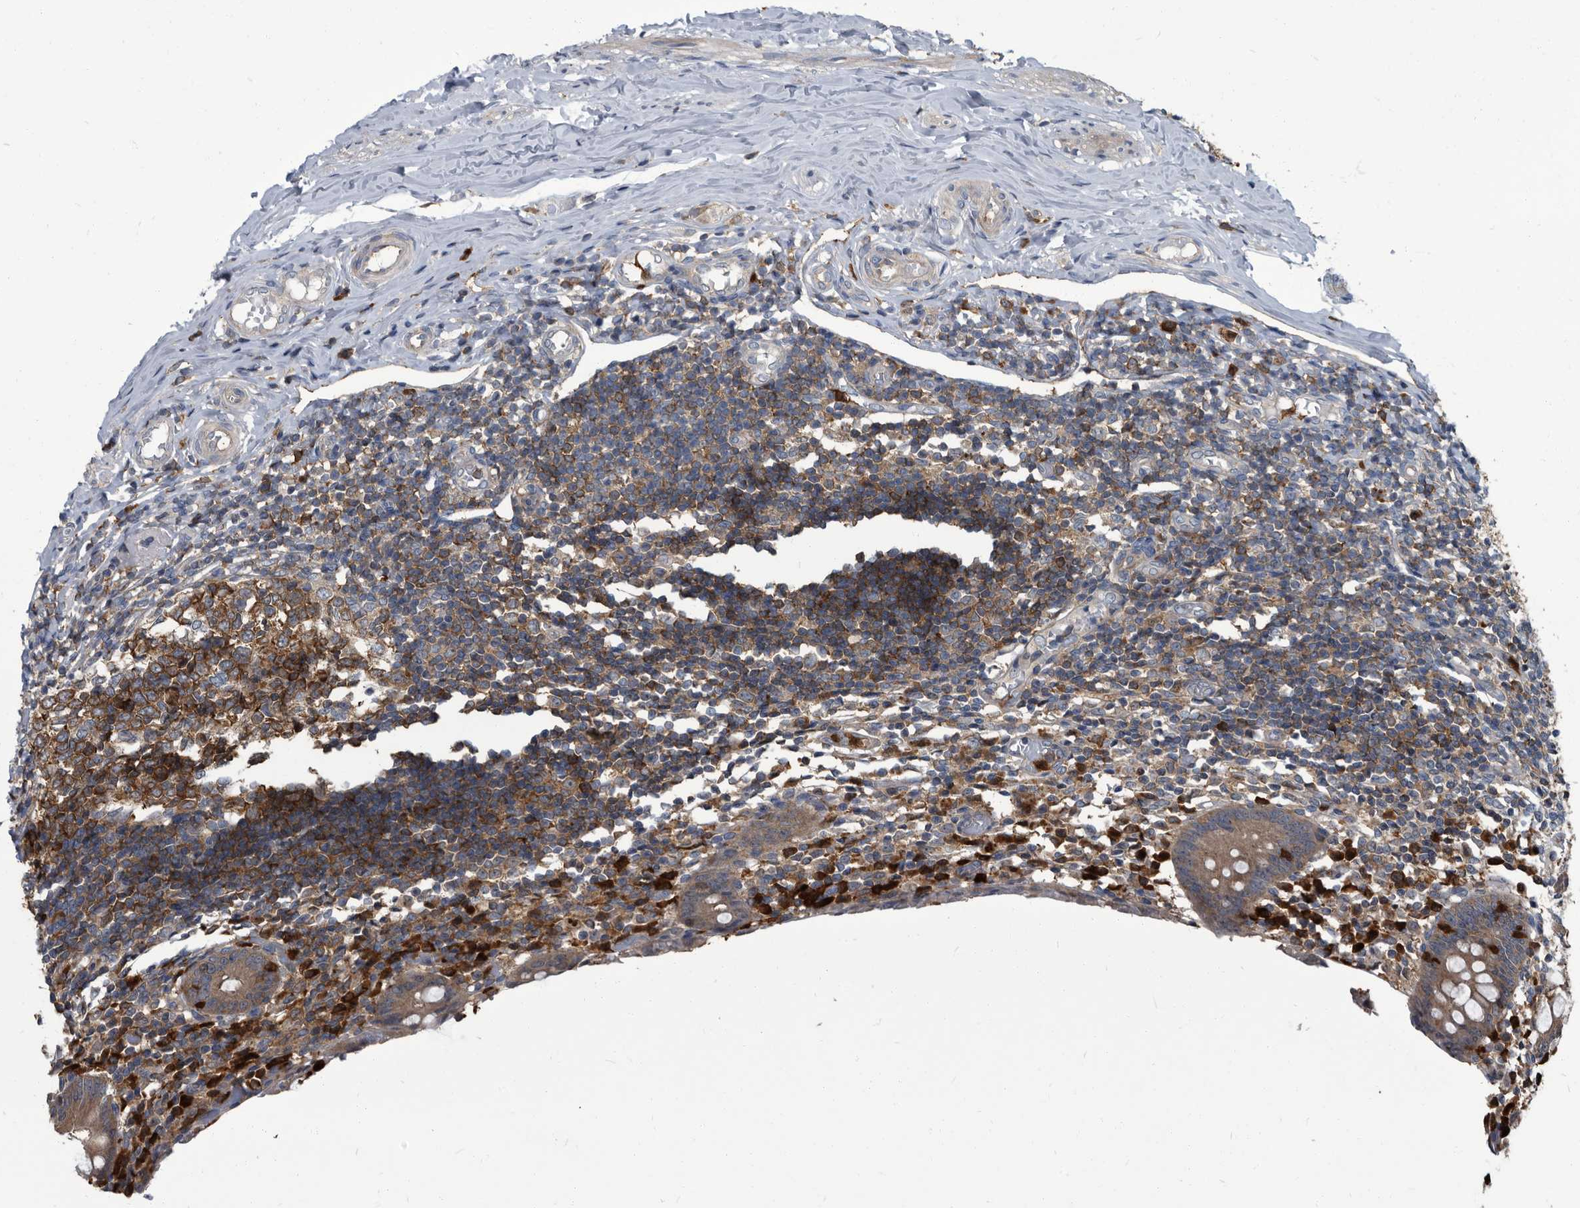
{"staining": {"intensity": "weak", "quantity": ">75%", "location": "cytoplasmic/membranous"}, "tissue": "appendix", "cell_type": "Glandular cells", "image_type": "normal", "snomed": [{"axis": "morphology", "description": "Normal tissue, NOS"}, {"axis": "topography", "description": "Appendix"}], "caption": "Immunohistochemical staining of benign human appendix demonstrates low levels of weak cytoplasmic/membranous positivity in about >75% of glandular cells. Ihc stains the protein of interest in brown and the nuclei are stained blue.", "gene": "CDV3", "patient": {"sex": "female", "age": 17}}